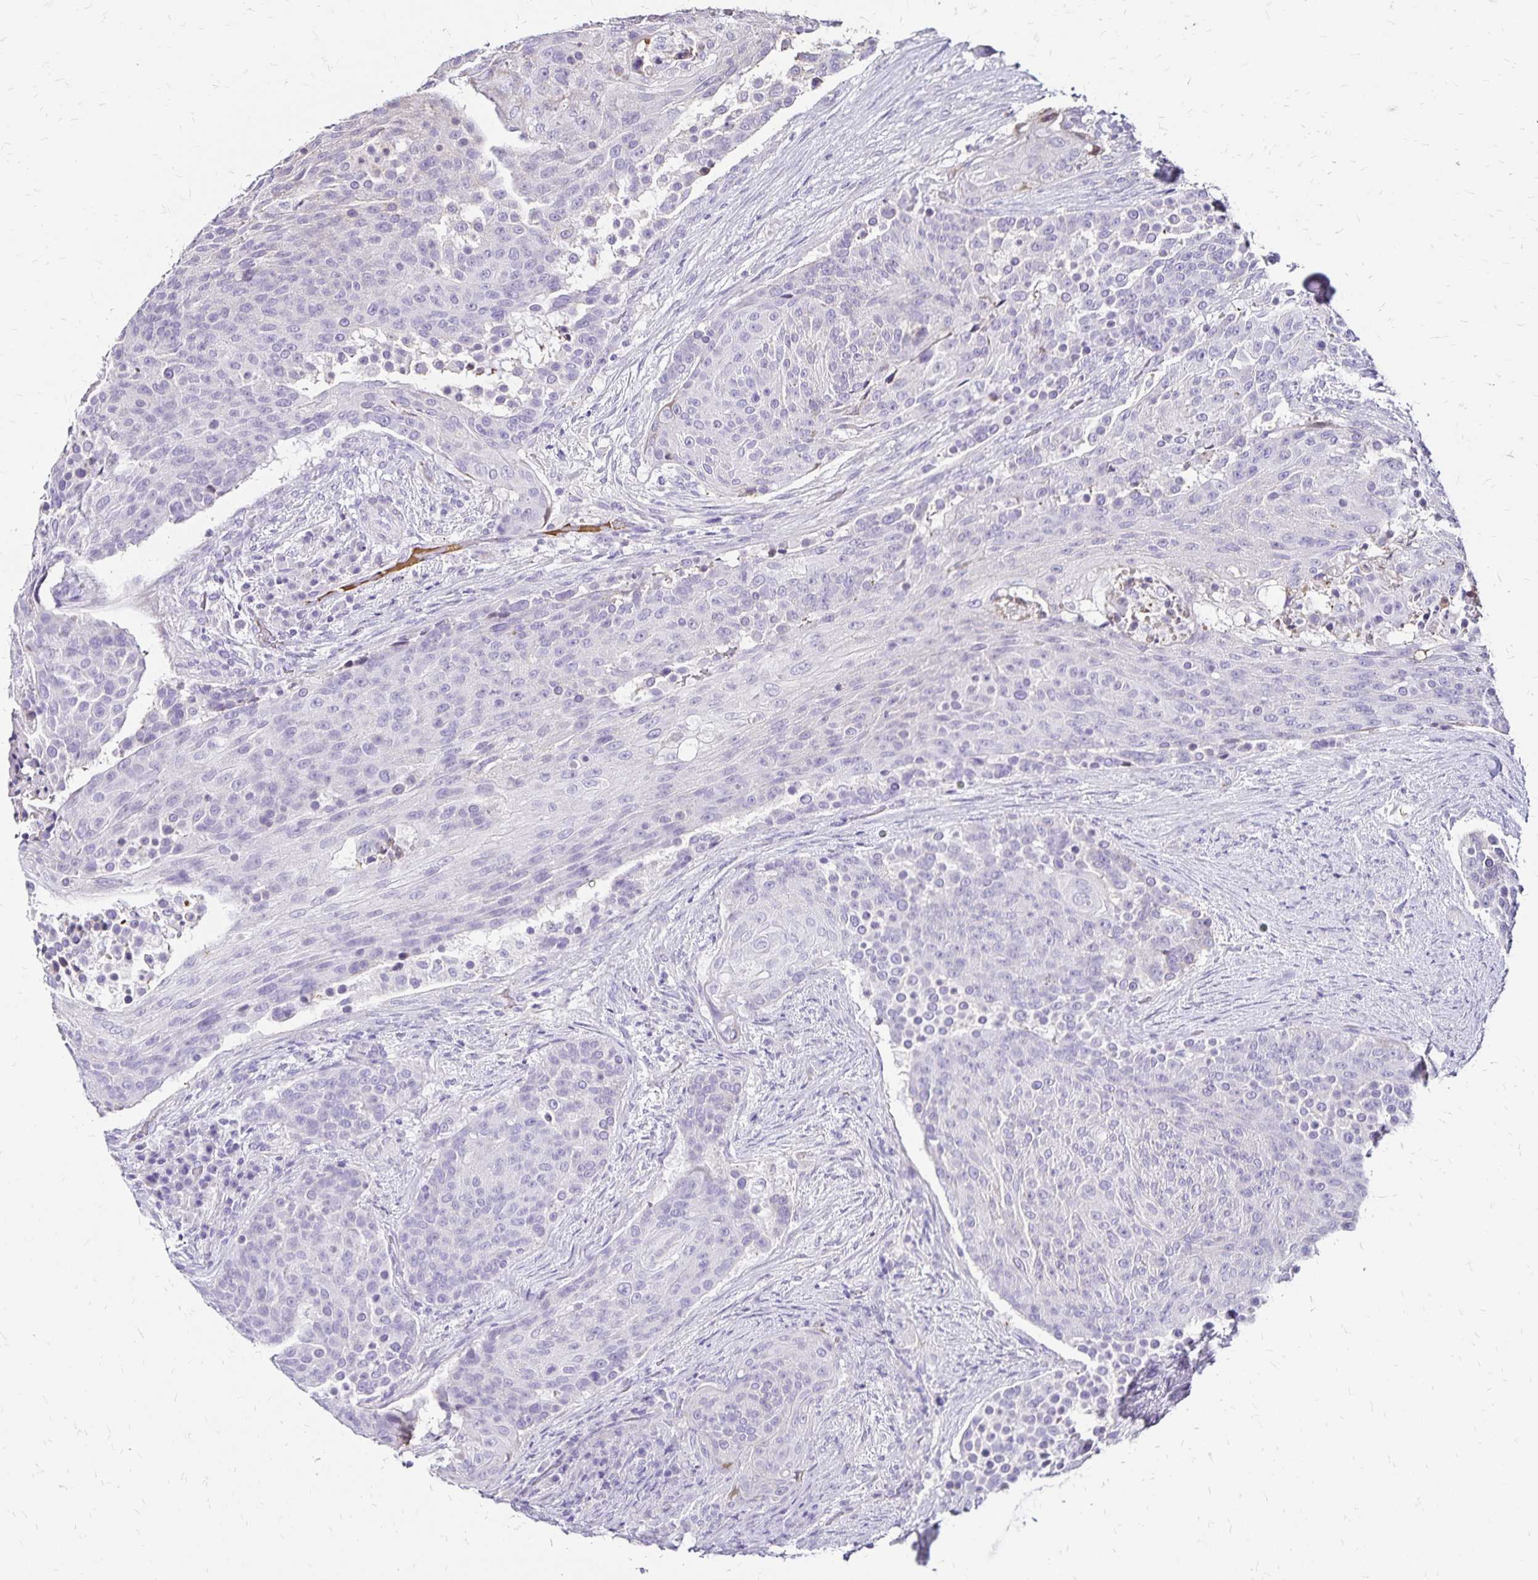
{"staining": {"intensity": "negative", "quantity": "none", "location": "none"}, "tissue": "urothelial cancer", "cell_type": "Tumor cells", "image_type": "cancer", "snomed": [{"axis": "morphology", "description": "Urothelial carcinoma, High grade"}, {"axis": "topography", "description": "Urinary bladder"}], "caption": "Tumor cells are negative for protein expression in human urothelial cancer. The staining was performed using DAB to visualize the protein expression in brown, while the nuclei were stained in blue with hematoxylin (Magnification: 20x).", "gene": "KISS1", "patient": {"sex": "female", "age": 63}}